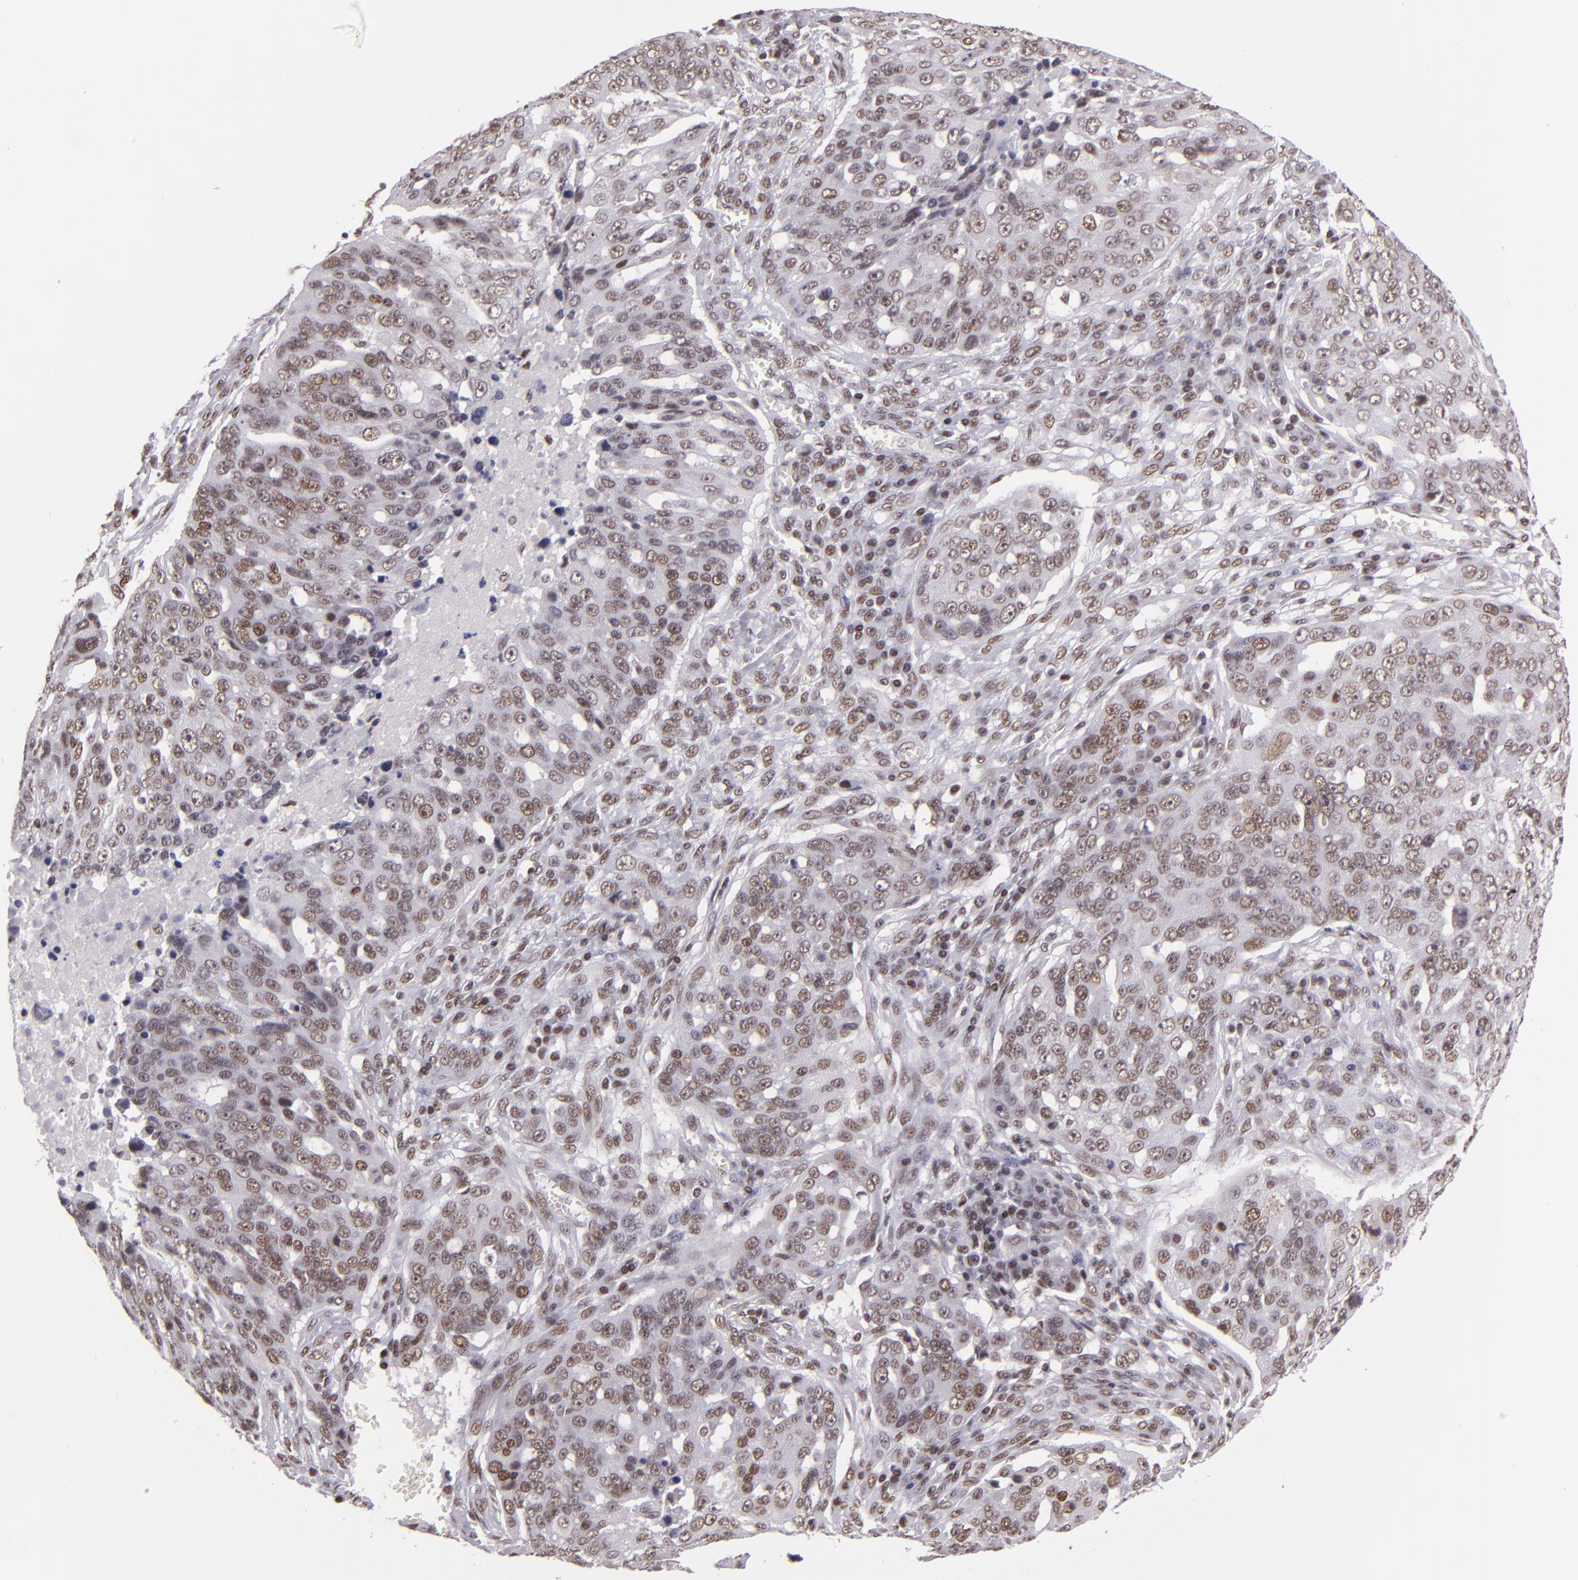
{"staining": {"intensity": "weak", "quantity": "25%-75%", "location": "nuclear"}, "tissue": "ovarian cancer", "cell_type": "Tumor cells", "image_type": "cancer", "snomed": [{"axis": "morphology", "description": "Carcinoma, endometroid"}, {"axis": "topography", "description": "Ovary"}], "caption": "Immunohistochemistry (IHC) of ovarian cancer (endometroid carcinoma) displays low levels of weak nuclear expression in about 25%-75% of tumor cells.", "gene": "BRD8", "patient": {"sex": "female", "age": 75}}